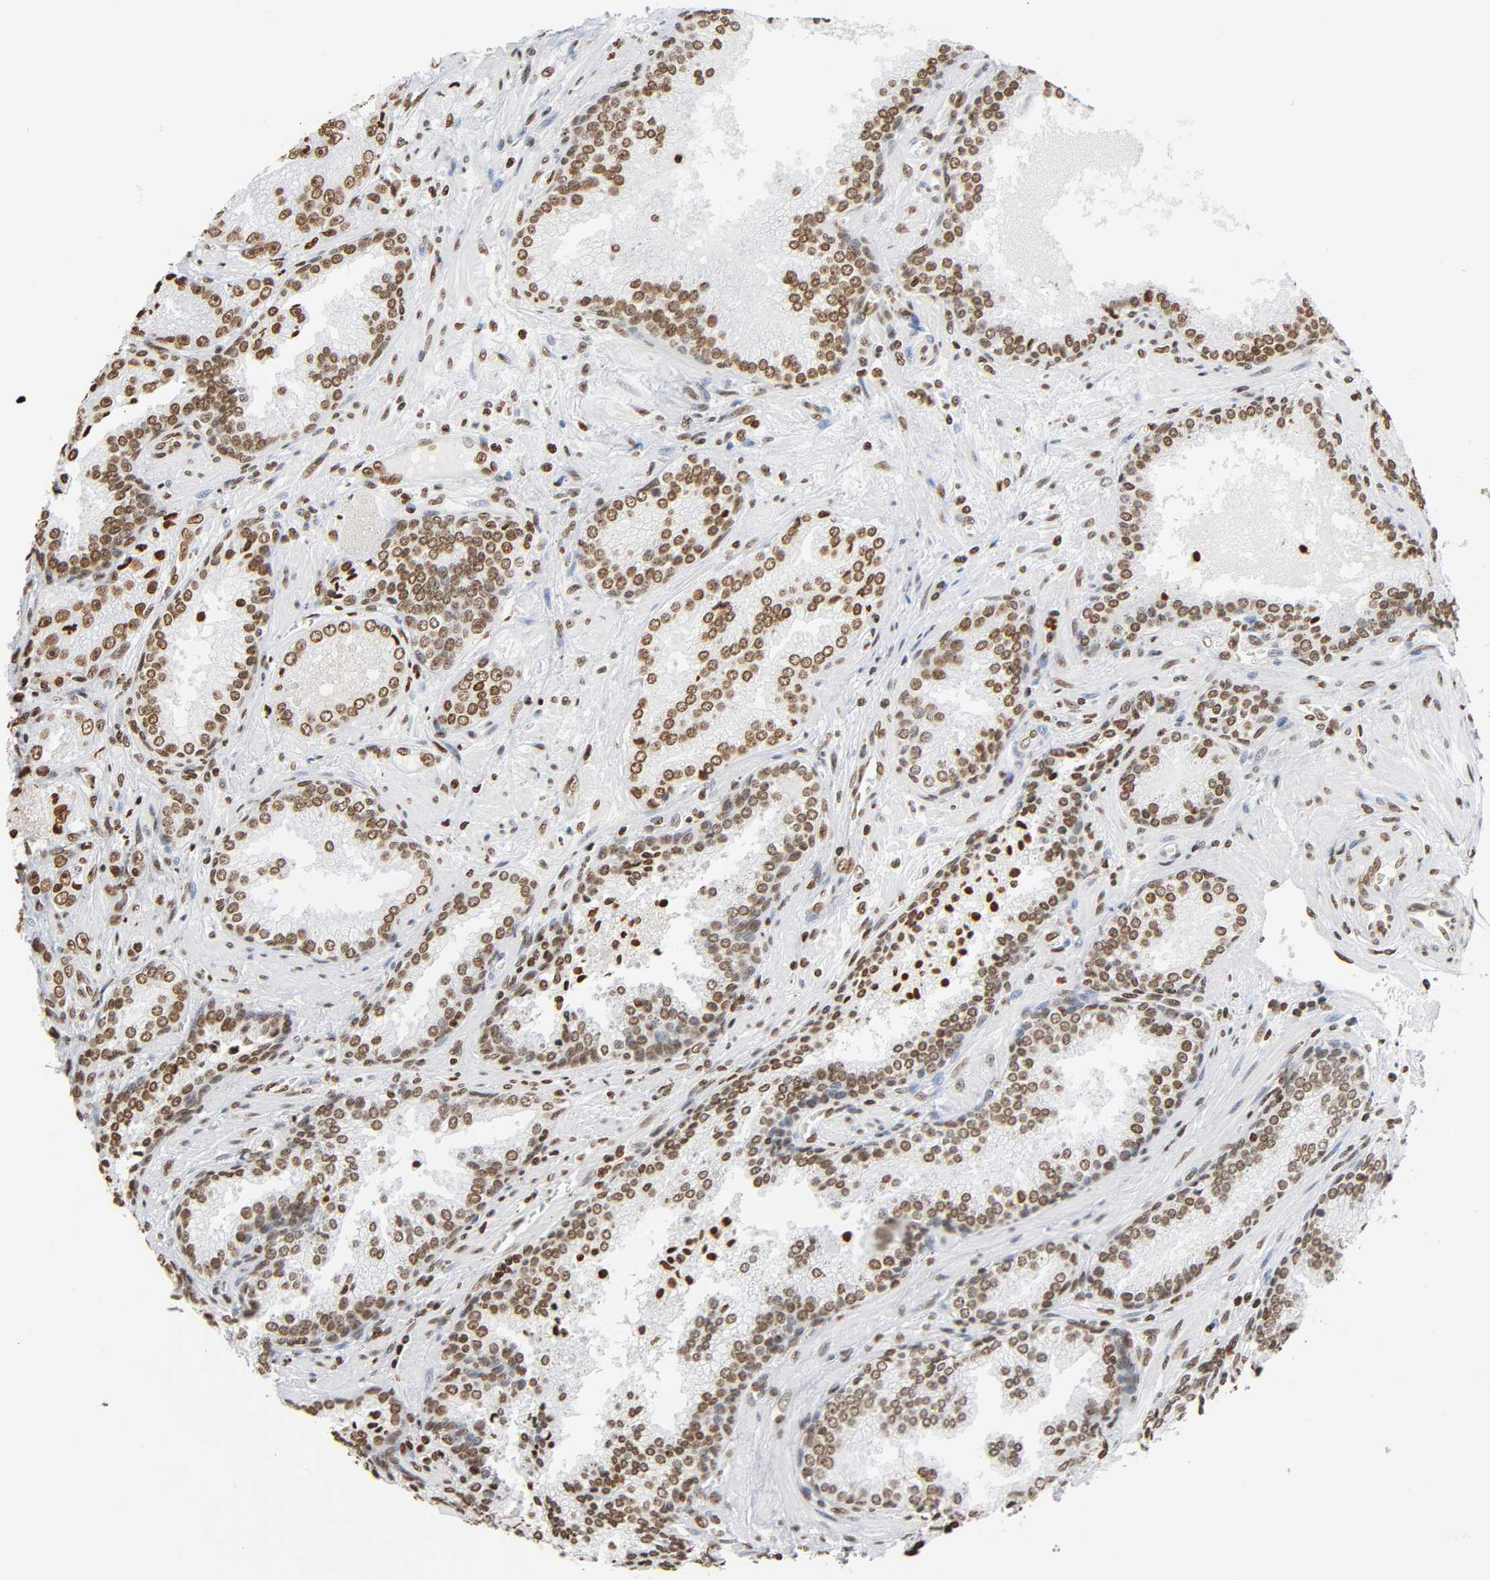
{"staining": {"intensity": "moderate", "quantity": ">75%", "location": "nuclear"}, "tissue": "prostate cancer", "cell_type": "Tumor cells", "image_type": "cancer", "snomed": [{"axis": "morphology", "description": "Adenocarcinoma, Low grade"}, {"axis": "topography", "description": "Prostate"}], "caption": "Prostate low-grade adenocarcinoma was stained to show a protein in brown. There is medium levels of moderate nuclear staining in about >75% of tumor cells.", "gene": "HOXA6", "patient": {"sex": "male", "age": 60}}